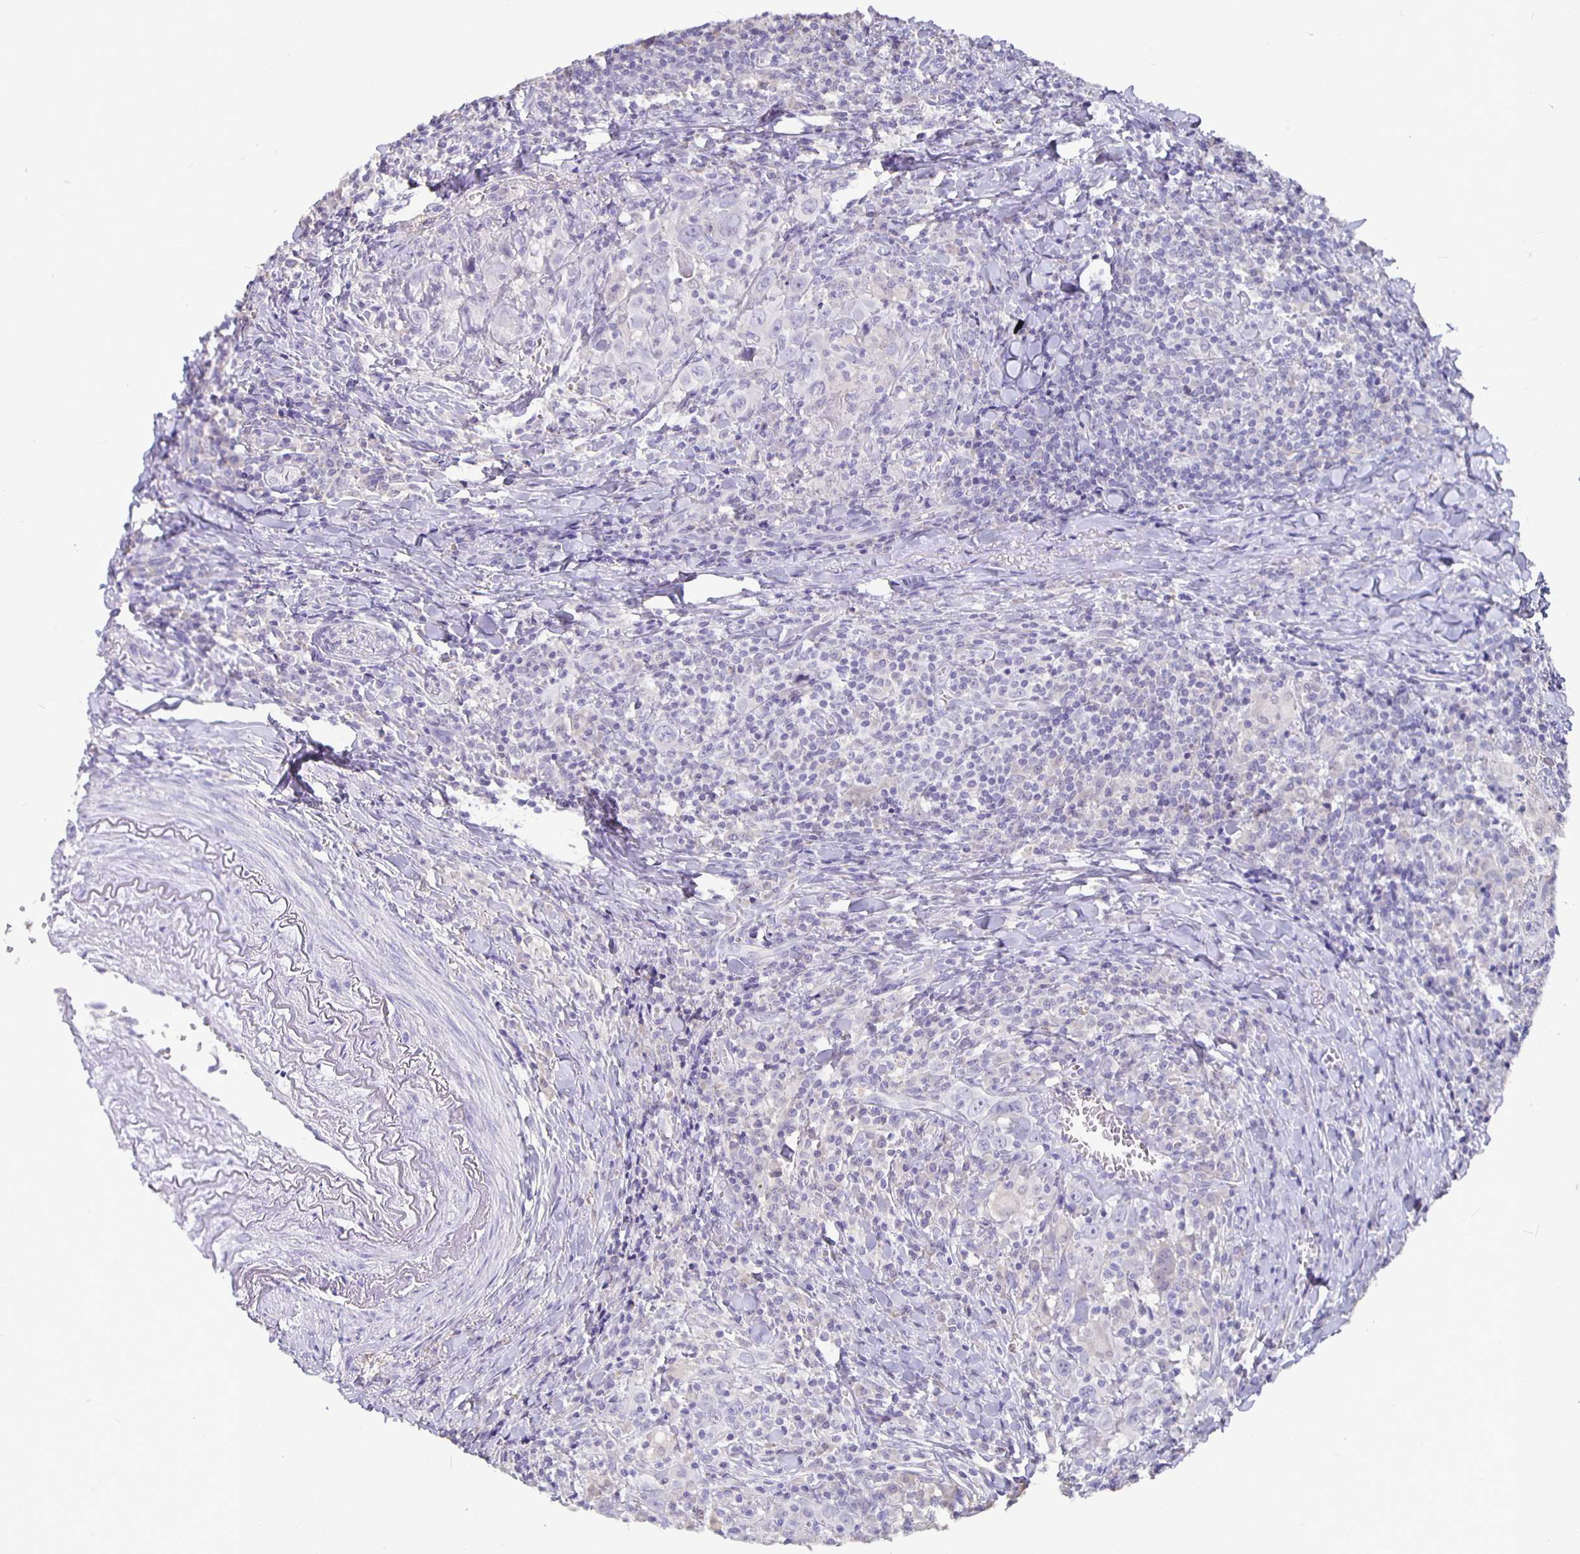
{"staining": {"intensity": "negative", "quantity": "none", "location": "none"}, "tissue": "head and neck cancer", "cell_type": "Tumor cells", "image_type": "cancer", "snomed": [{"axis": "morphology", "description": "Squamous cell carcinoma, NOS"}, {"axis": "topography", "description": "Head-Neck"}], "caption": "Immunohistochemical staining of head and neck squamous cell carcinoma reveals no significant staining in tumor cells.", "gene": "GPX4", "patient": {"sex": "female", "age": 95}}